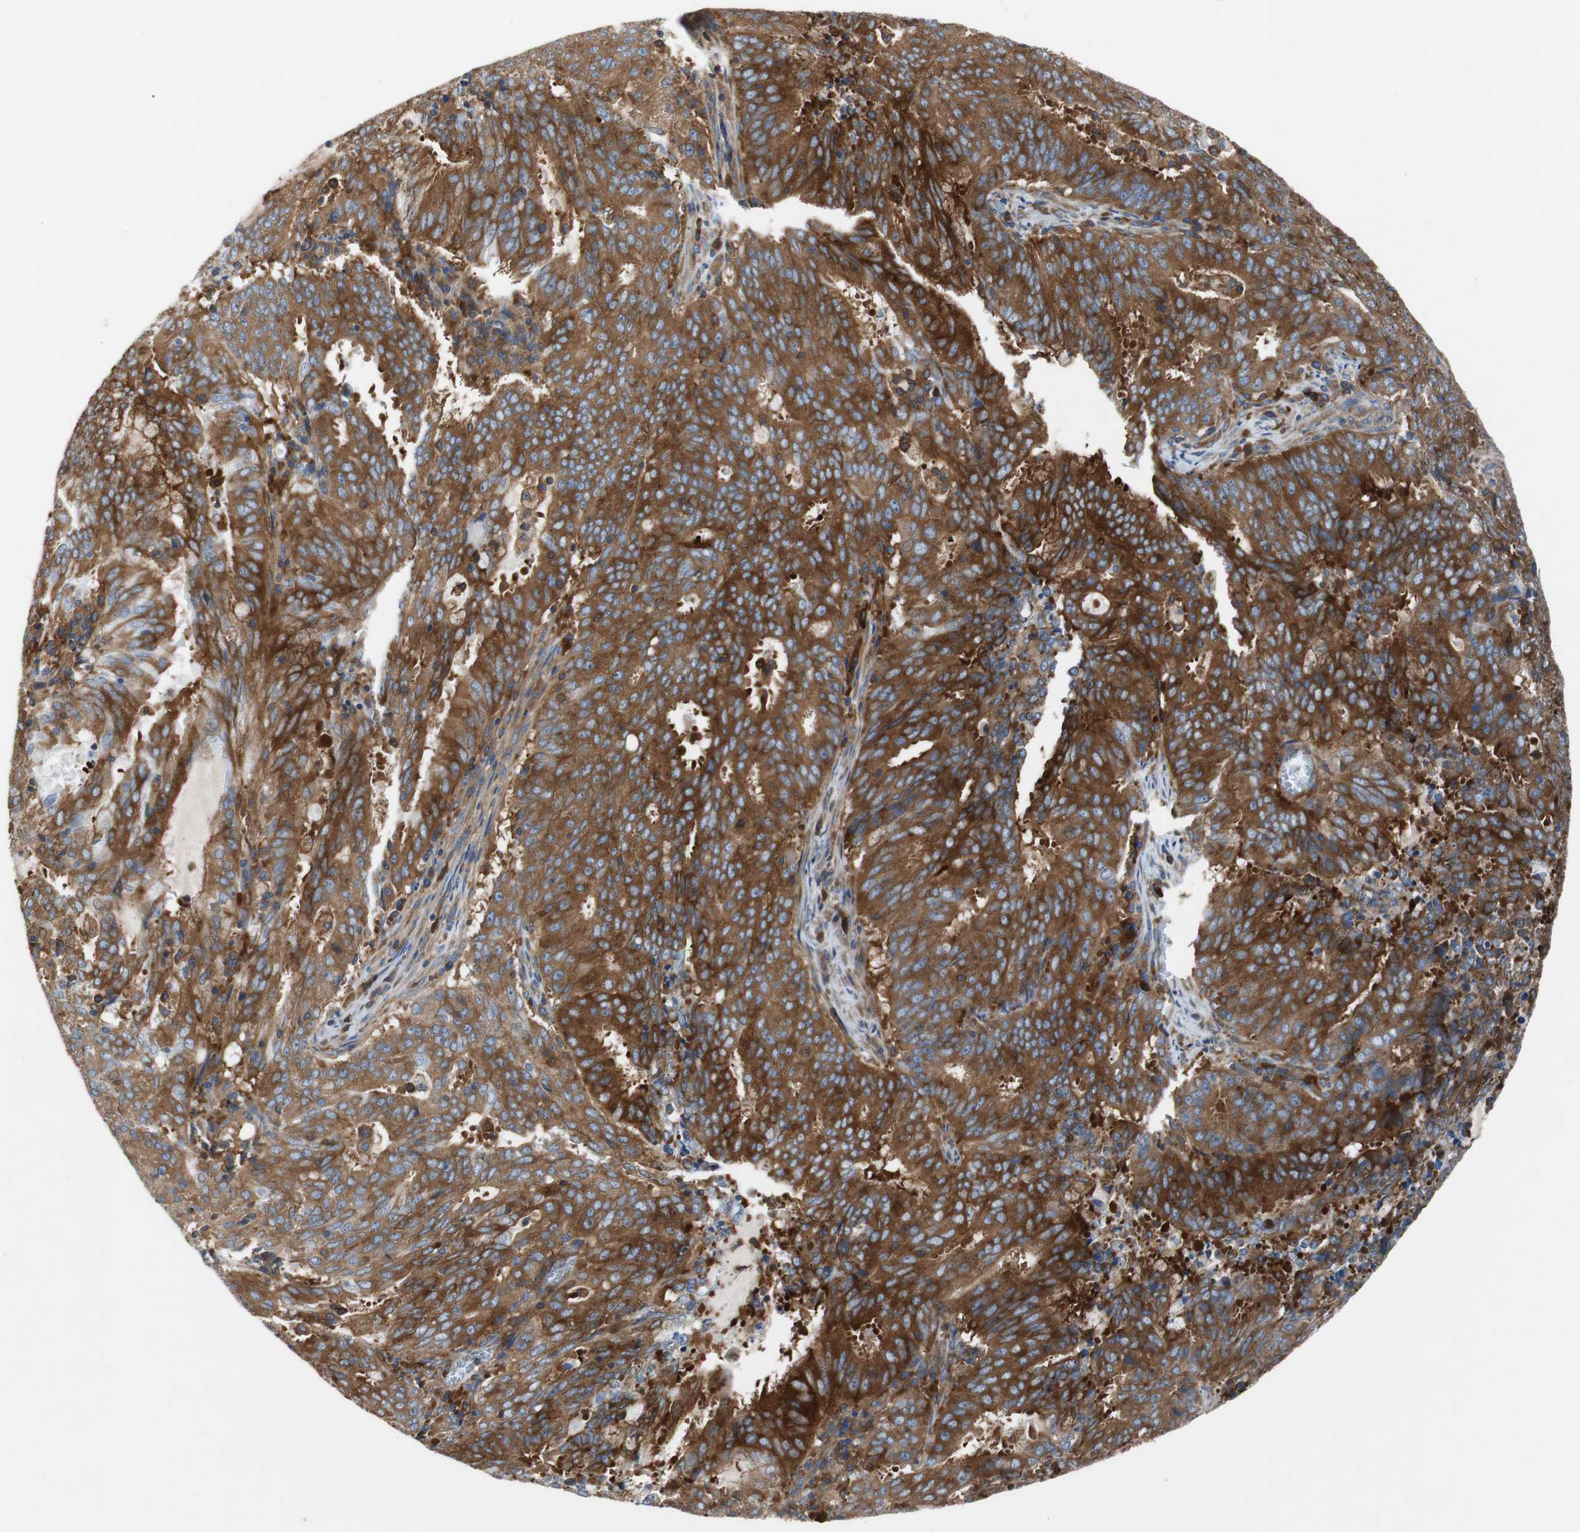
{"staining": {"intensity": "strong", "quantity": ">75%", "location": "cytoplasmic/membranous"}, "tissue": "cervical cancer", "cell_type": "Tumor cells", "image_type": "cancer", "snomed": [{"axis": "morphology", "description": "Adenocarcinoma, NOS"}, {"axis": "topography", "description": "Cervix"}], "caption": "Immunohistochemistry image of neoplastic tissue: cervical cancer stained using immunohistochemistry (IHC) shows high levels of strong protein expression localized specifically in the cytoplasmic/membranous of tumor cells, appearing as a cytoplasmic/membranous brown color.", "gene": "GYS1", "patient": {"sex": "female", "age": 44}}